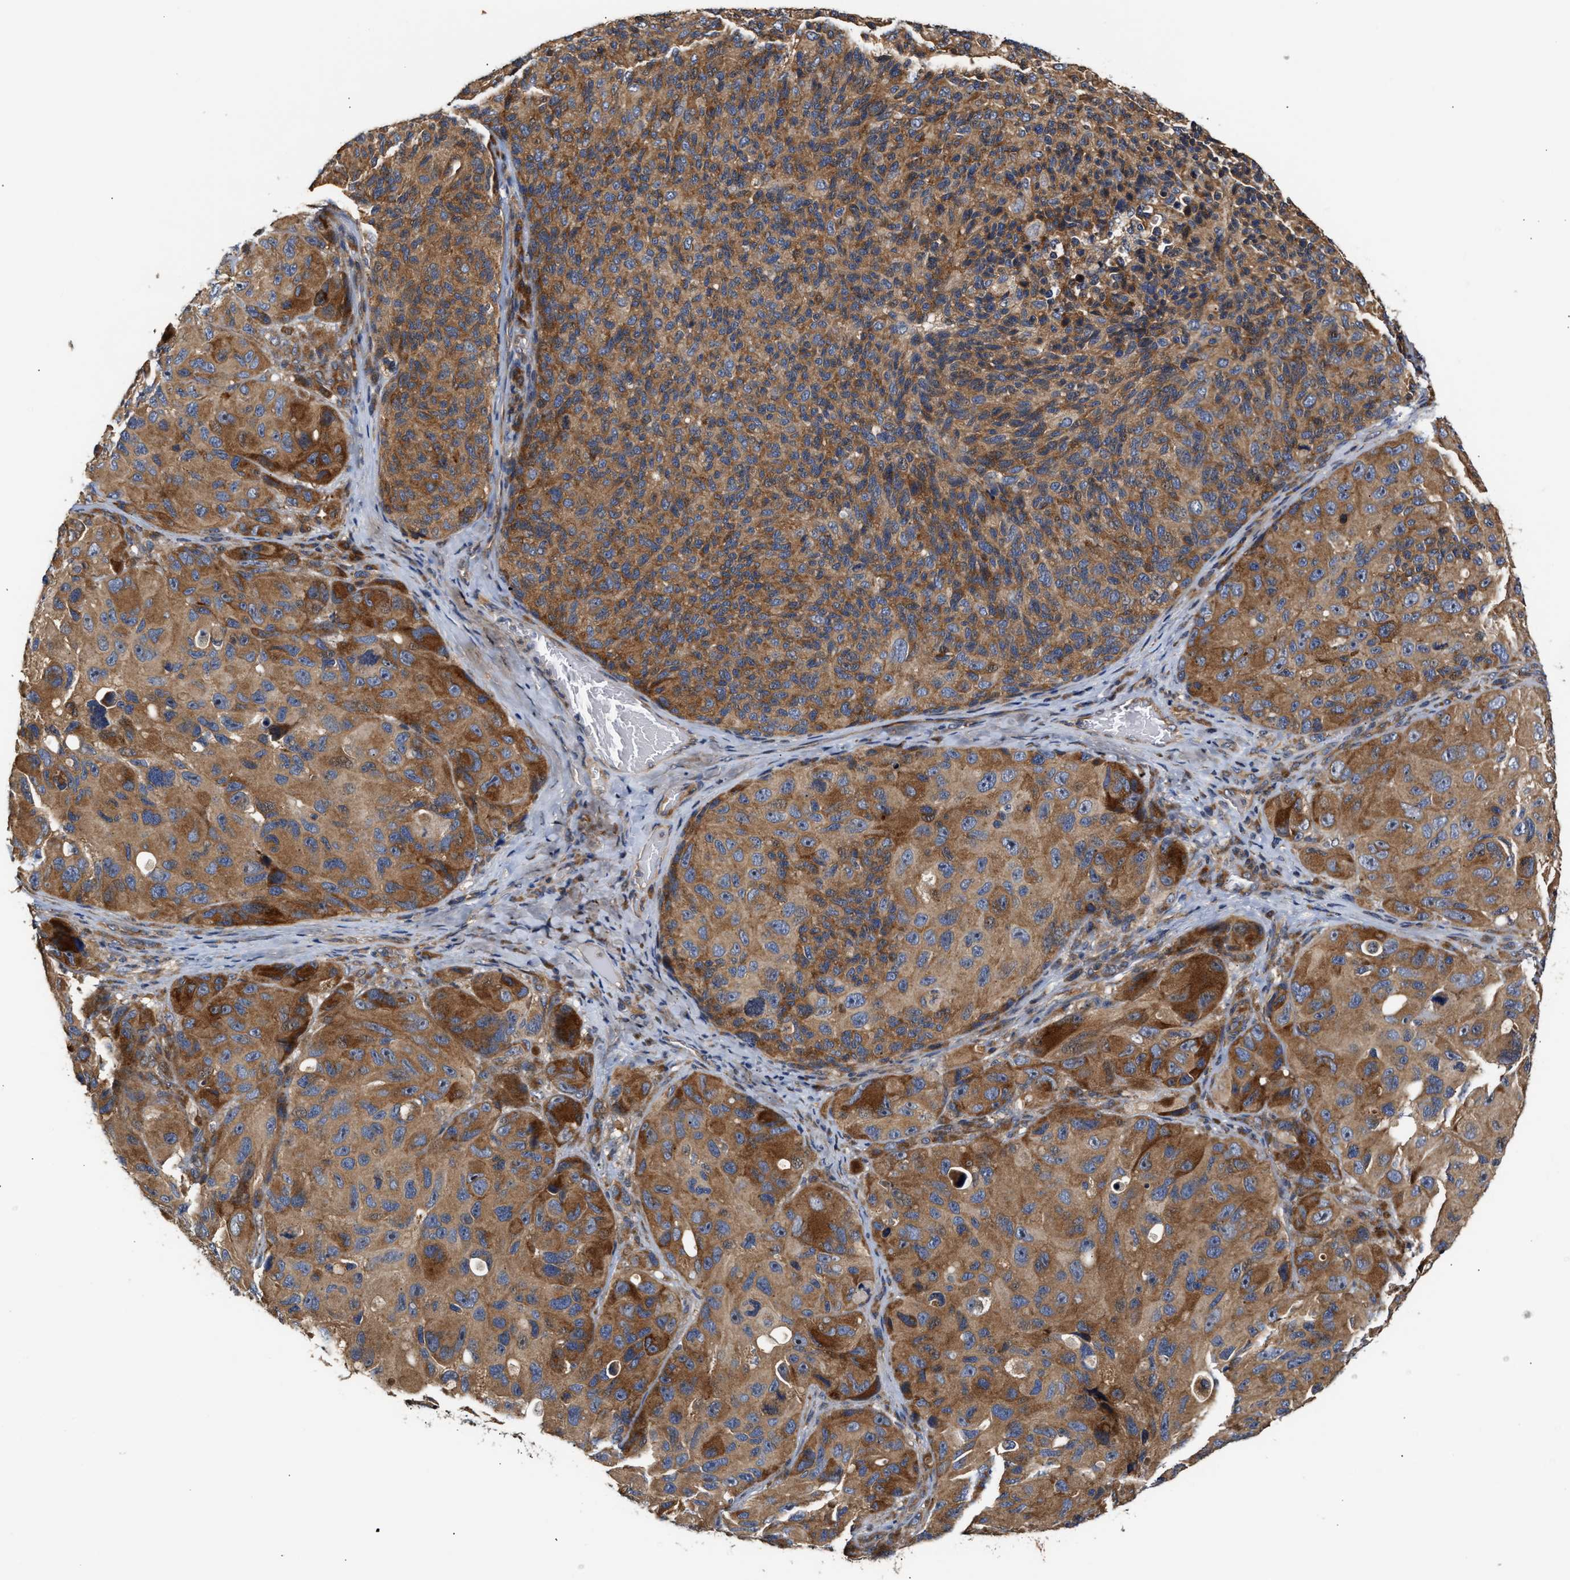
{"staining": {"intensity": "strong", "quantity": ">75%", "location": "cytoplasmic/membranous"}, "tissue": "melanoma", "cell_type": "Tumor cells", "image_type": "cancer", "snomed": [{"axis": "morphology", "description": "Malignant melanoma, NOS"}, {"axis": "topography", "description": "Skin"}], "caption": "This photomicrograph shows immunohistochemistry staining of melanoma, with high strong cytoplasmic/membranous expression in approximately >75% of tumor cells.", "gene": "CLIP2", "patient": {"sex": "female", "age": 73}}